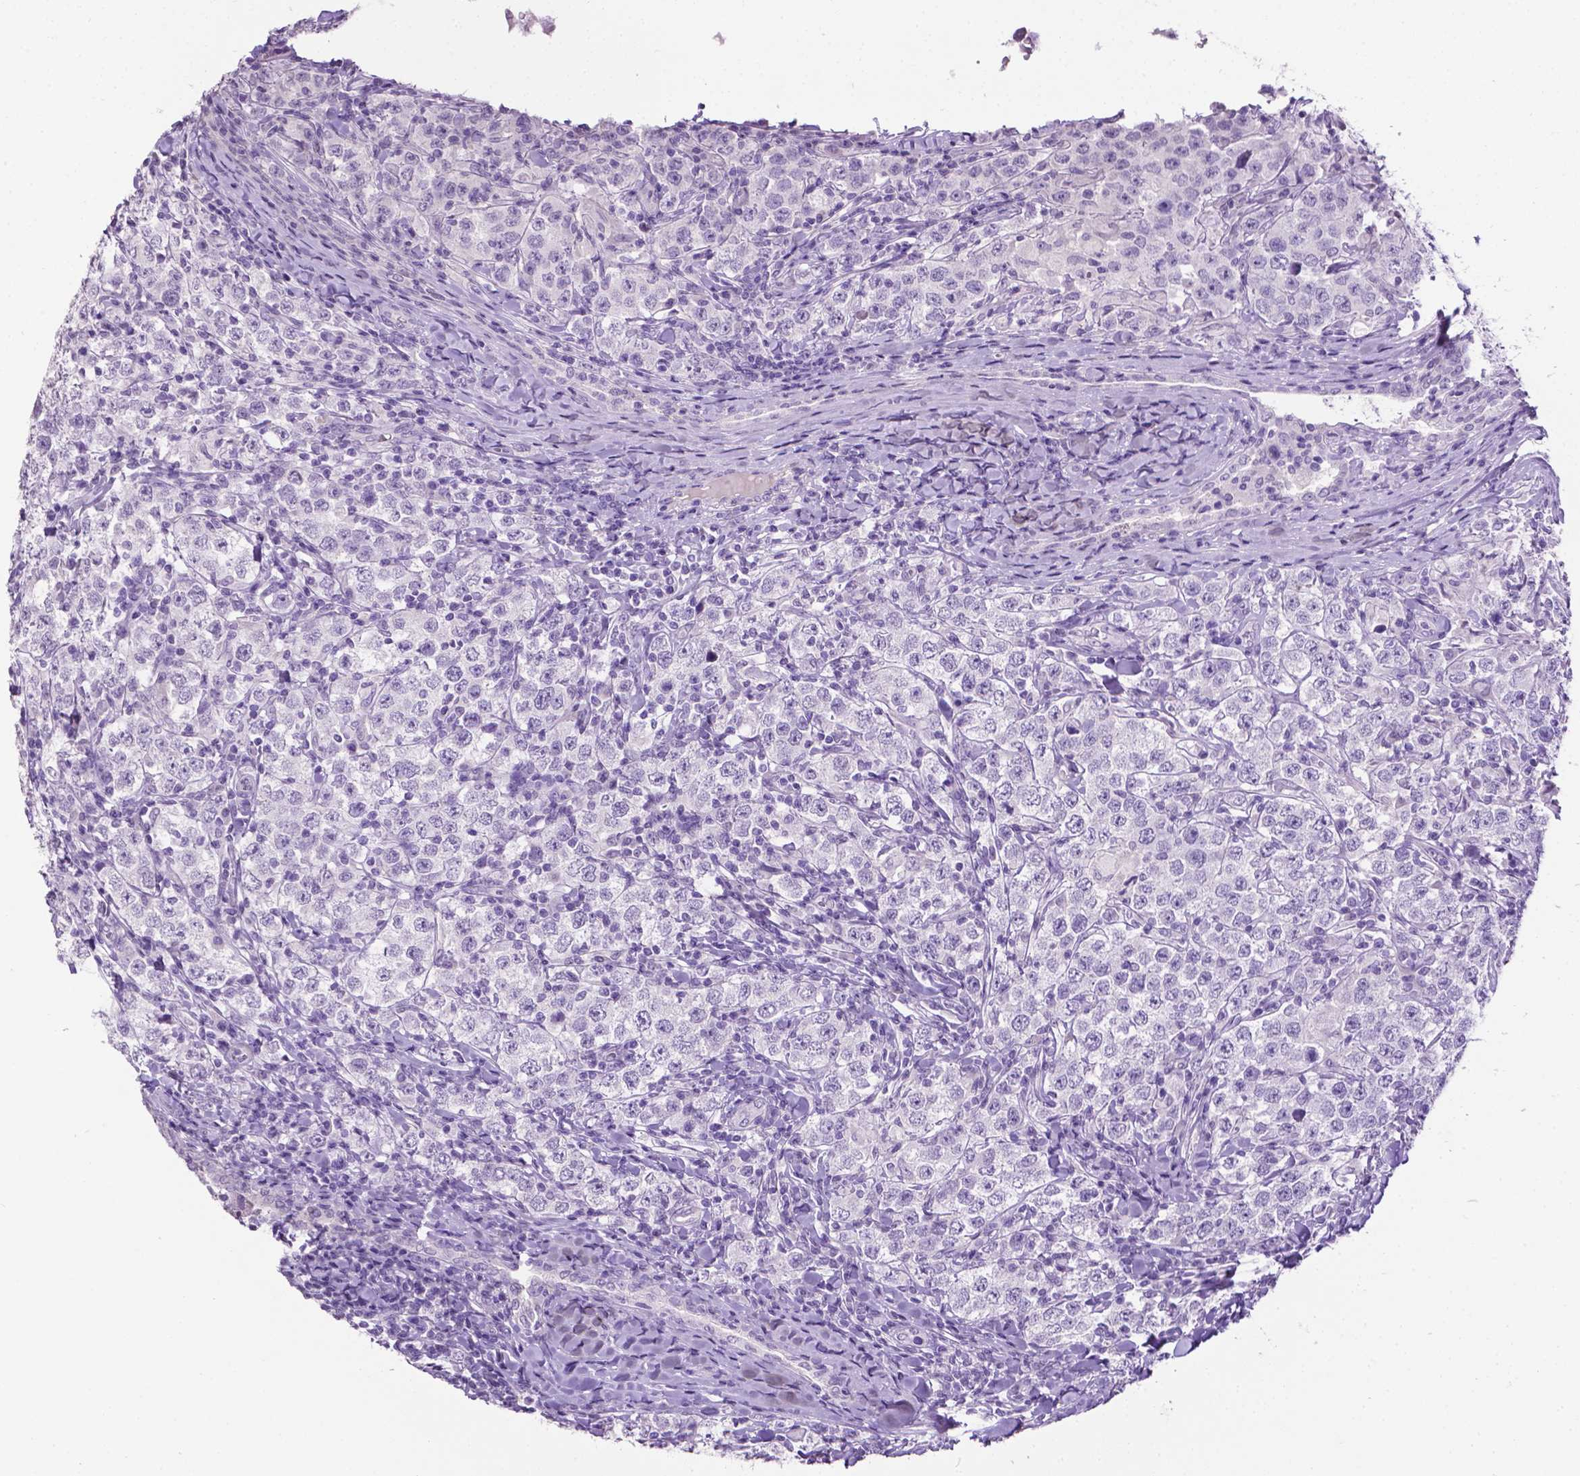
{"staining": {"intensity": "negative", "quantity": "none", "location": "none"}, "tissue": "testis cancer", "cell_type": "Tumor cells", "image_type": "cancer", "snomed": [{"axis": "morphology", "description": "Seminoma, NOS"}, {"axis": "morphology", "description": "Carcinoma, Embryonal, NOS"}, {"axis": "topography", "description": "Testis"}], "caption": "Immunohistochemistry of testis cancer (embryonal carcinoma) displays no expression in tumor cells.", "gene": "TACSTD2", "patient": {"sex": "male", "age": 41}}